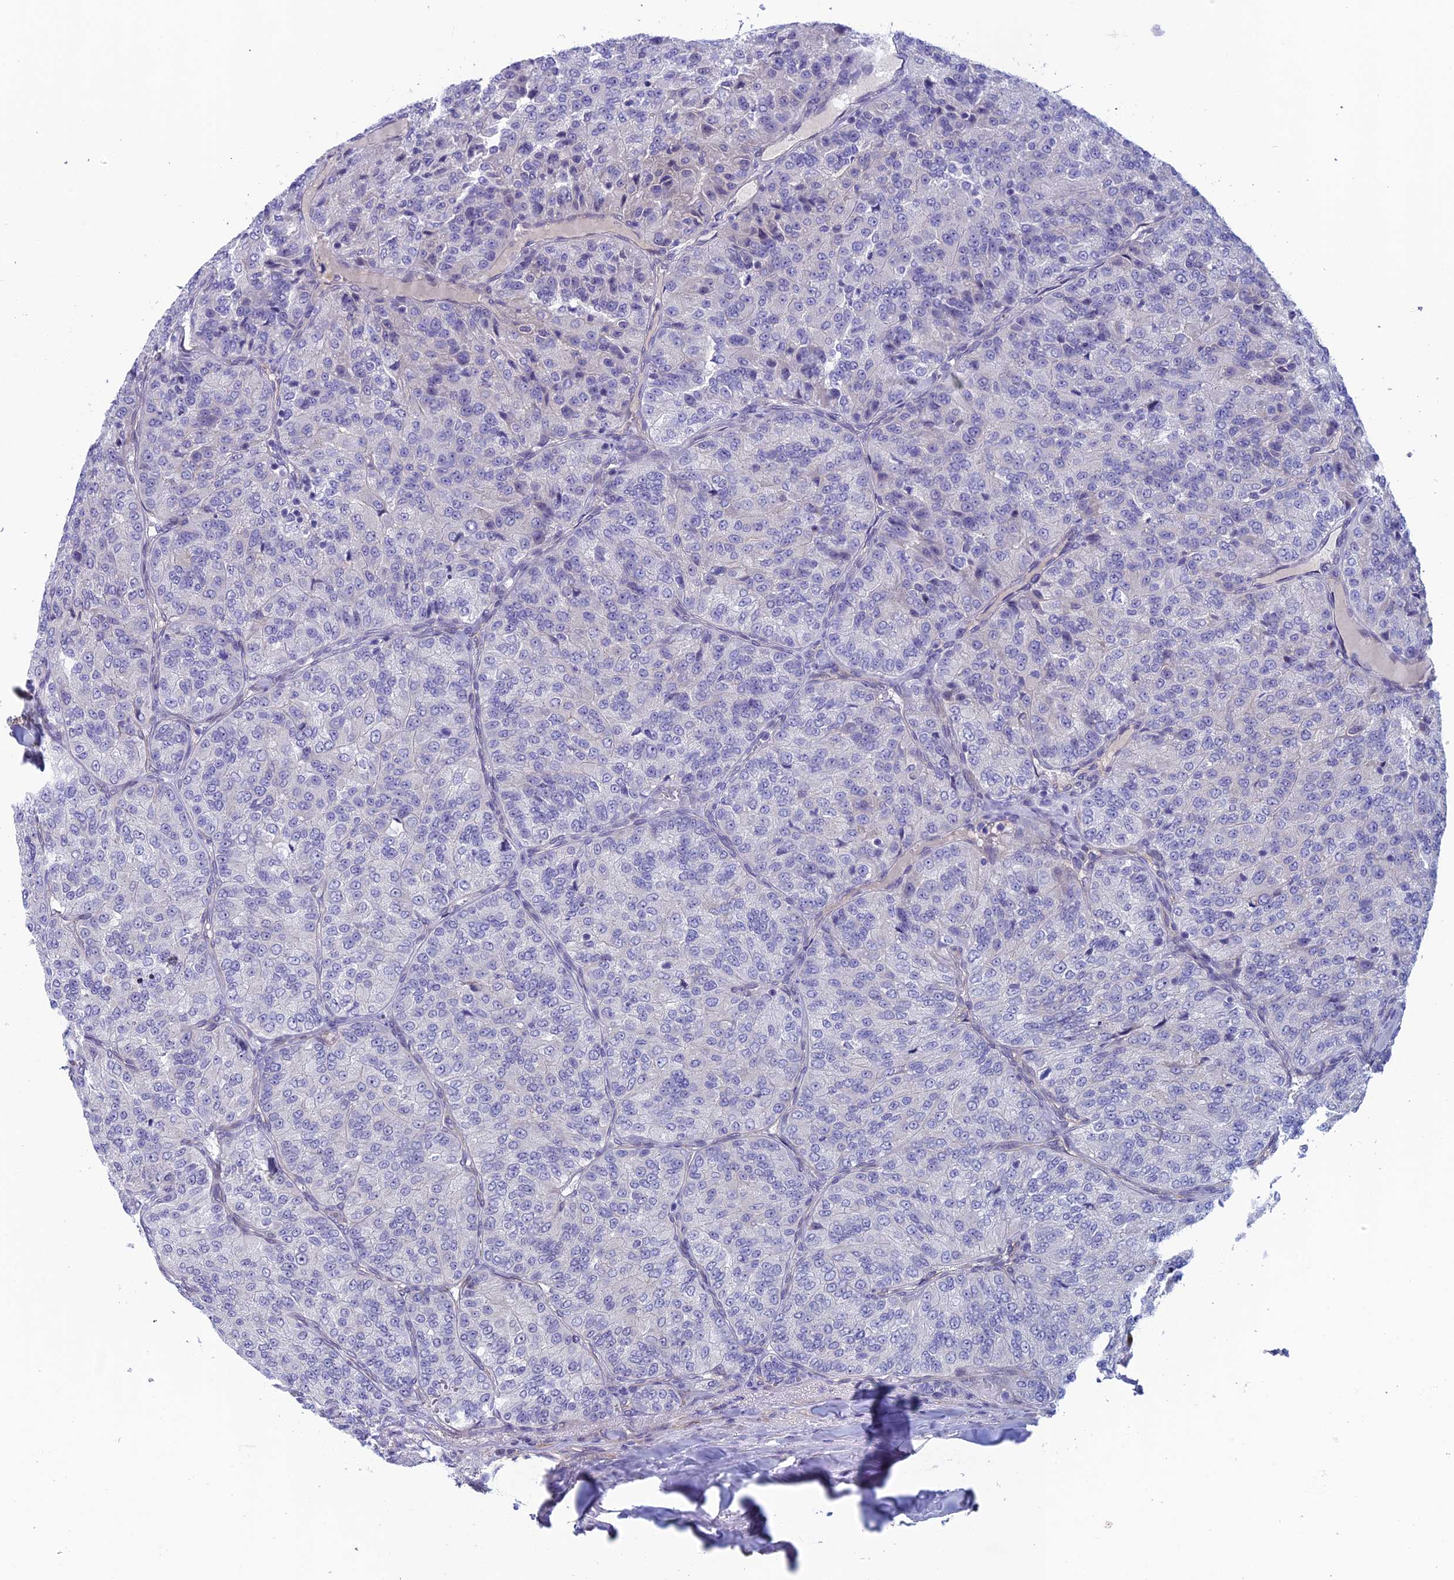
{"staining": {"intensity": "negative", "quantity": "none", "location": "none"}, "tissue": "renal cancer", "cell_type": "Tumor cells", "image_type": "cancer", "snomed": [{"axis": "morphology", "description": "Adenocarcinoma, NOS"}, {"axis": "topography", "description": "Kidney"}], "caption": "This is an immunohistochemistry histopathology image of human renal cancer. There is no staining in tumor cells.", "gene": "FKBPL", "patient": {"sex": "female", "age": 63}}